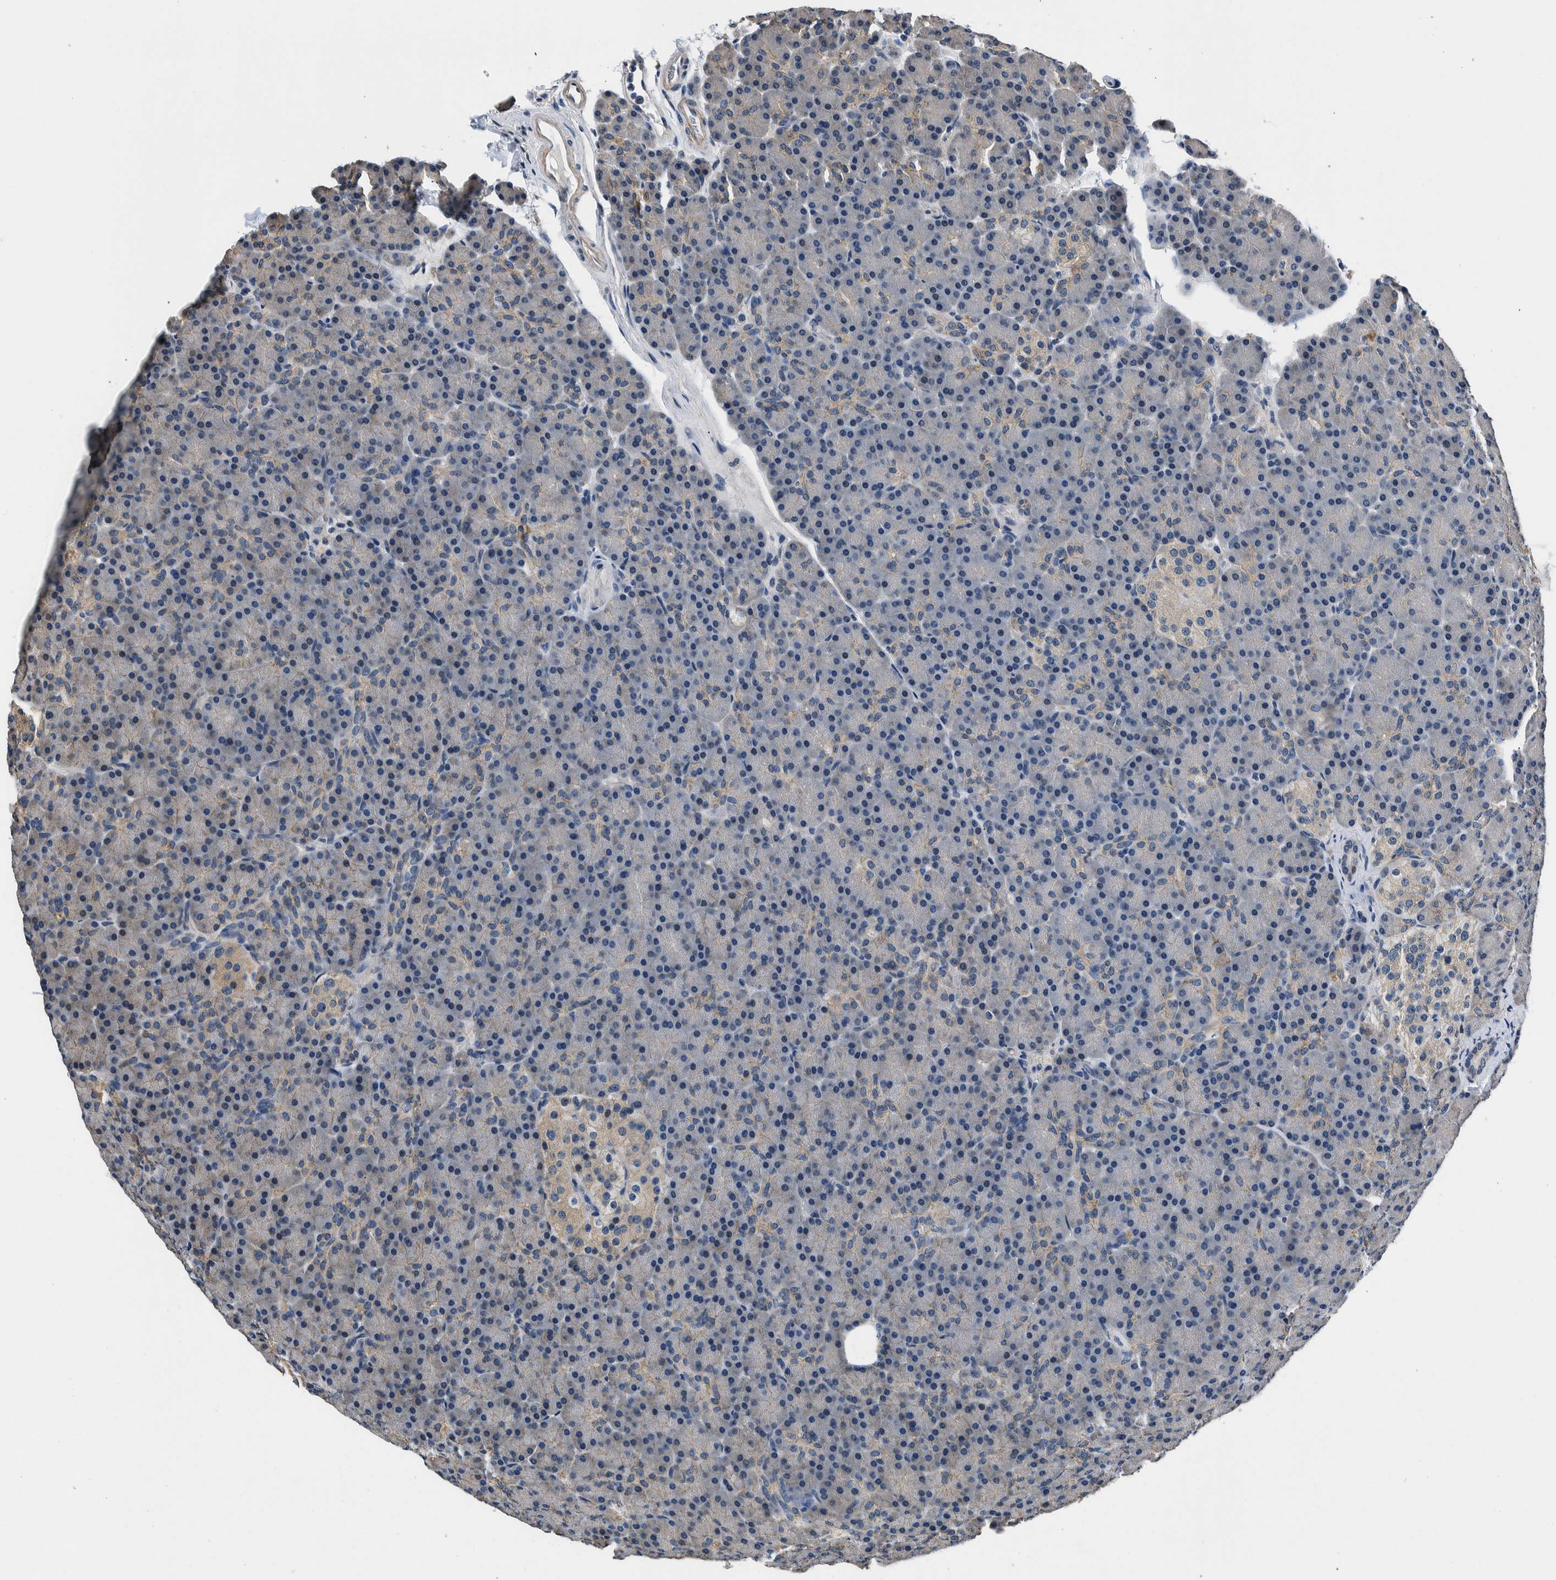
{"staining": {"intensity": "negative", "quantity": "none", "location": "none"}, "tissue": "pancreas", "cell_type": "Exocrine glandular cells", "image_type": "normal", "snomed": [{"axis": "morphology", "description": "Normal tissue, NOS"}, {"axis": "topography", "description": "Pancreas"}], "caption": "Immunohistochemical staining of unremarkable pancreas exhibits no significant positivity in exocrine glandular cells.", "gene": "NIBAN2", "patient": {"sex": "female", "age": 43}}